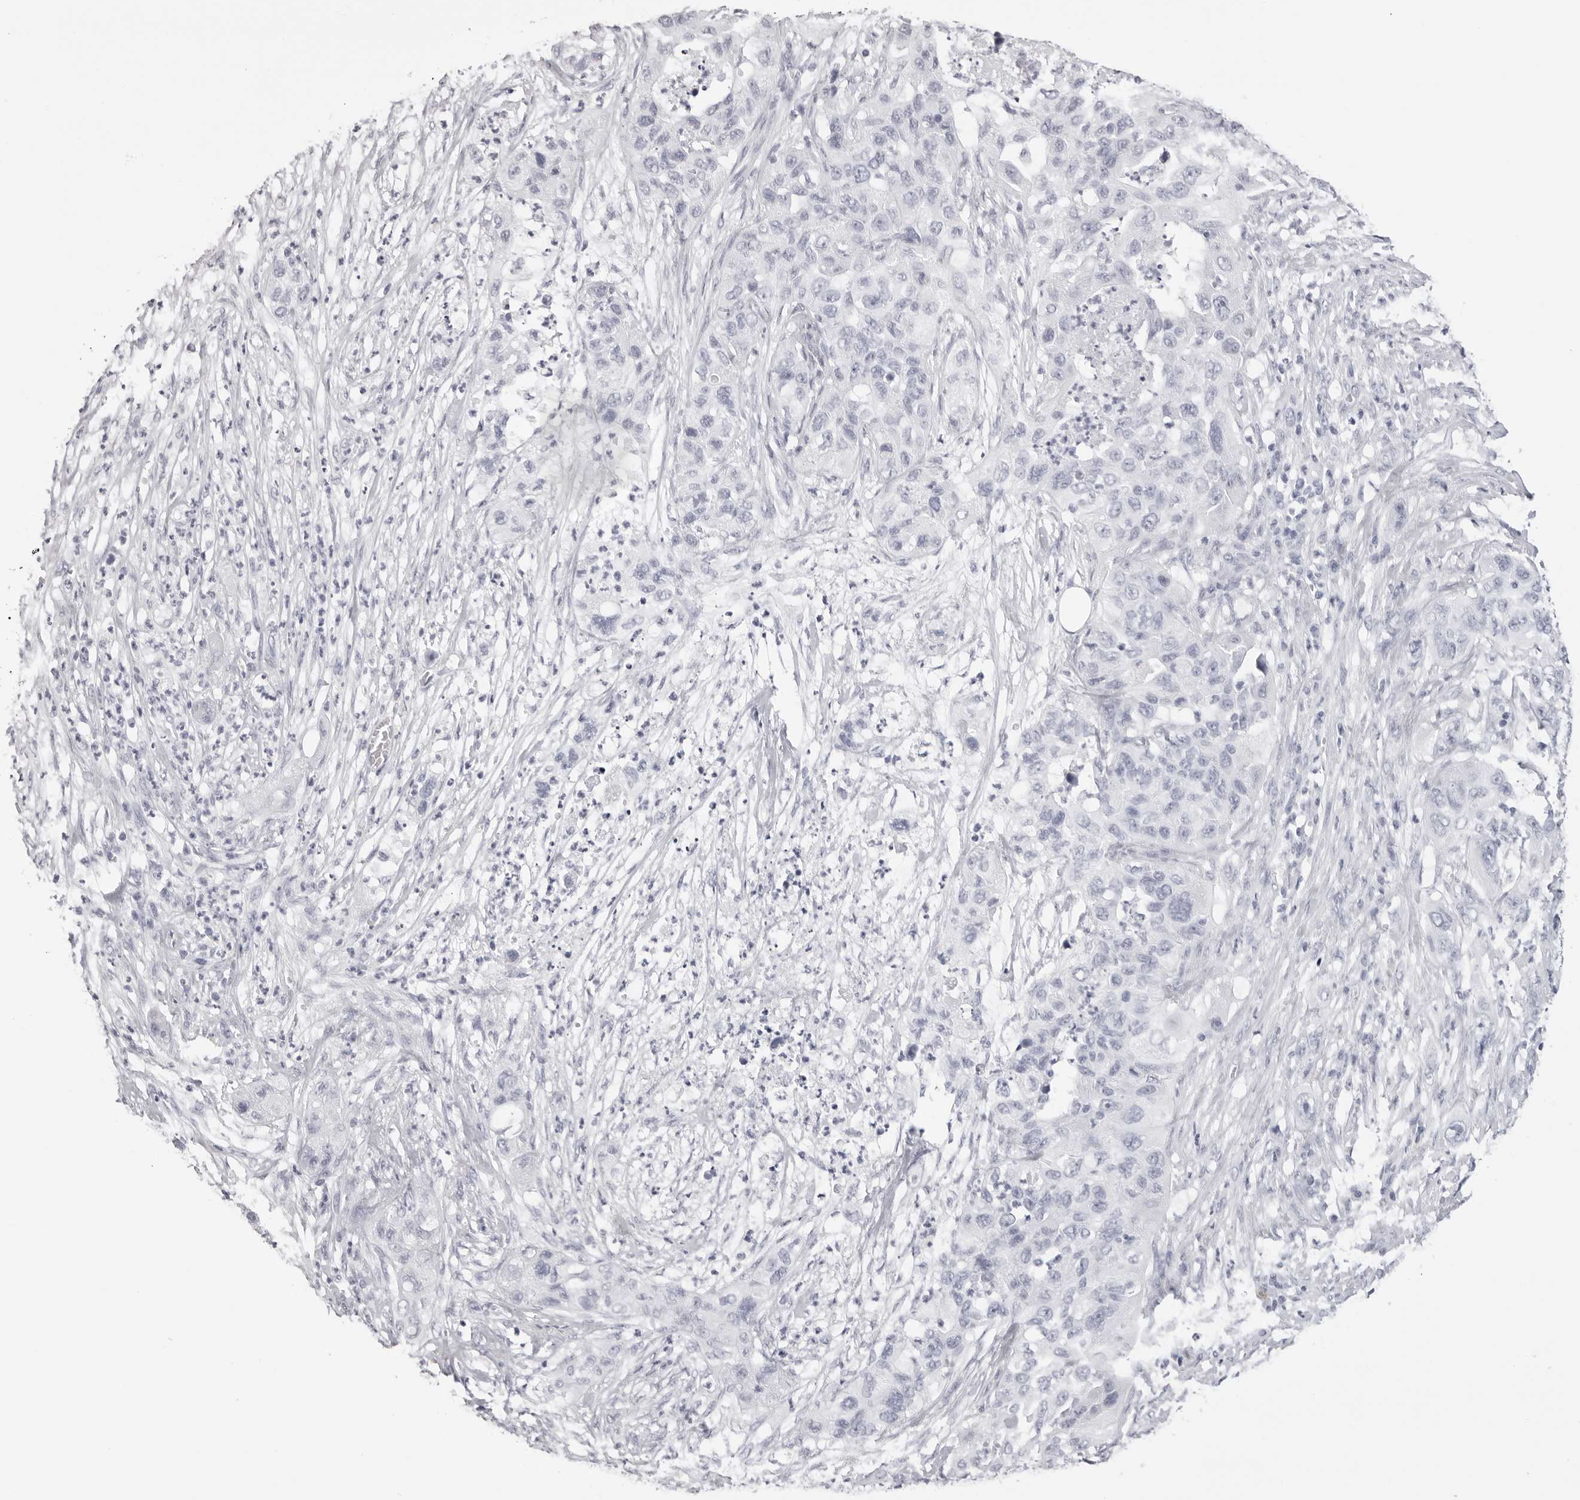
{"staining": {"intensity": "negative", "quantity": "none", "location": "none"}, "tissue": "pancreatic cancer", "cell_type": "Tumor cells", "image_type": "cancer", "snomed": [{"axis": "morphology", "description": "Adenocarcinoma, NOS"}, {"axis": "topography", "description": "Pancreas"}], "caption": "Pancreatic cancer (adenocarcinoma) stained for a protein using immunohistochemistry reveals no staining tumor cells.", "gene": "RHO", "patient": {"sex": "female", "age": 78}}